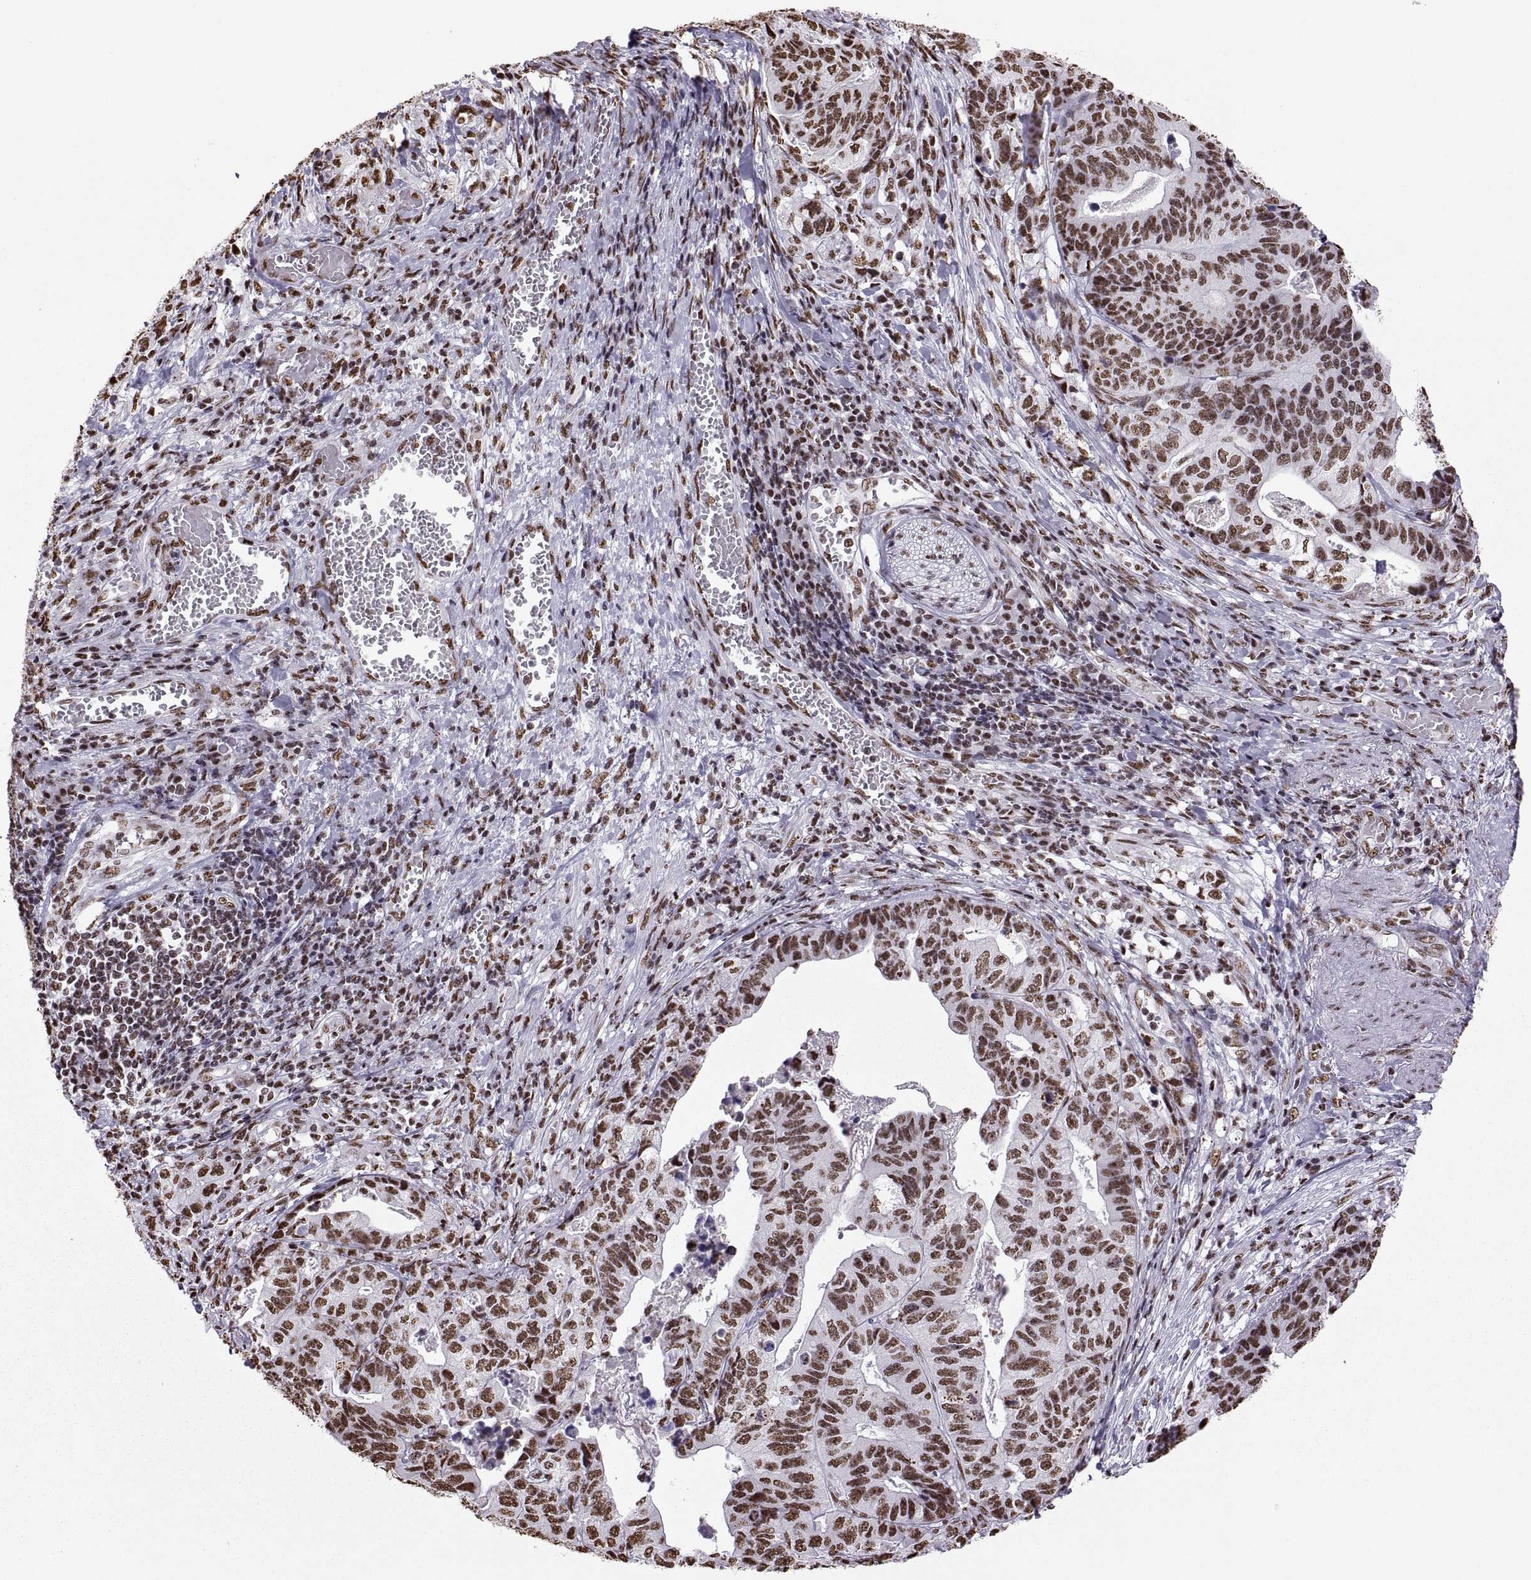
{"staining": {"intensity": "strong", "quantity": "25%-75%", "location": "nuclear"}, "tissue": "stomach cancer", "cell_type": "Tumor cells", "image_type": "cancer", "snomed": [{"axis": "morphology", "description": "Adenocarcinoma, NOS"}, {"axis": "topography", "description": "Stomach, upper"}], "caption": "Protein positivity by immunohistochemistry demonstrates strong nuclear staining in about 25%-75% of tumor cells in stomach cancer (adenocarcinoma).", "gene": "SNAI1", "patient": {"sex": "female", "age": 67}}